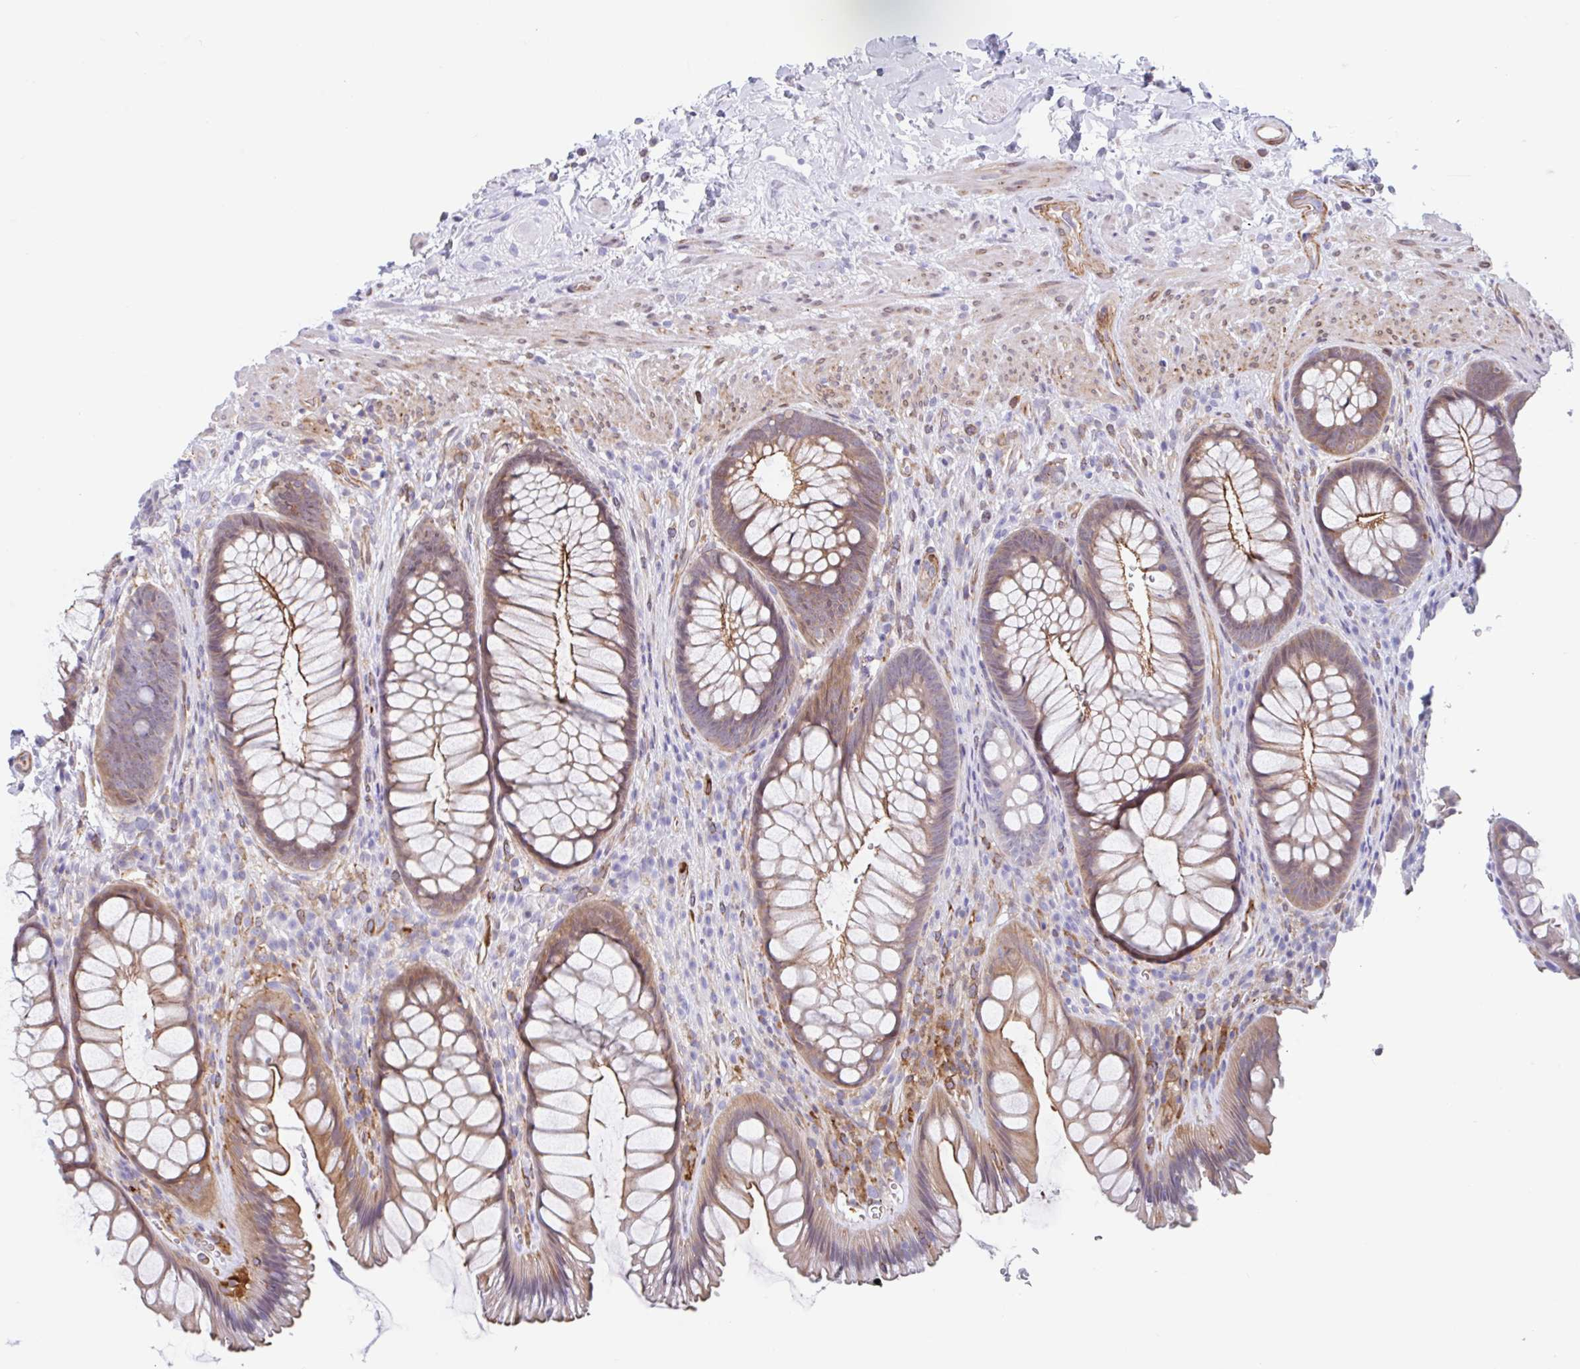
{"staining": {"intensity": "moderate", "quantity": ">75%", "location": "cytoplasmic/membranous"}, "tissue": "rectum", "cell_type": "Glandular cells", "image_type": "normal", "snomed": [{"axis": "morphology", "description": "Normal tissue, NOS"}, {"axis": "topography", "description": "Rectum"}], "caption": "Brown immunohistochemical staining in benign human rectum displays moderate cytoplasmic/membranous staining in approximately >75% of glandular cells.", "gene": "EFHD1", "patient": {"sex": "male", "age": 53}}